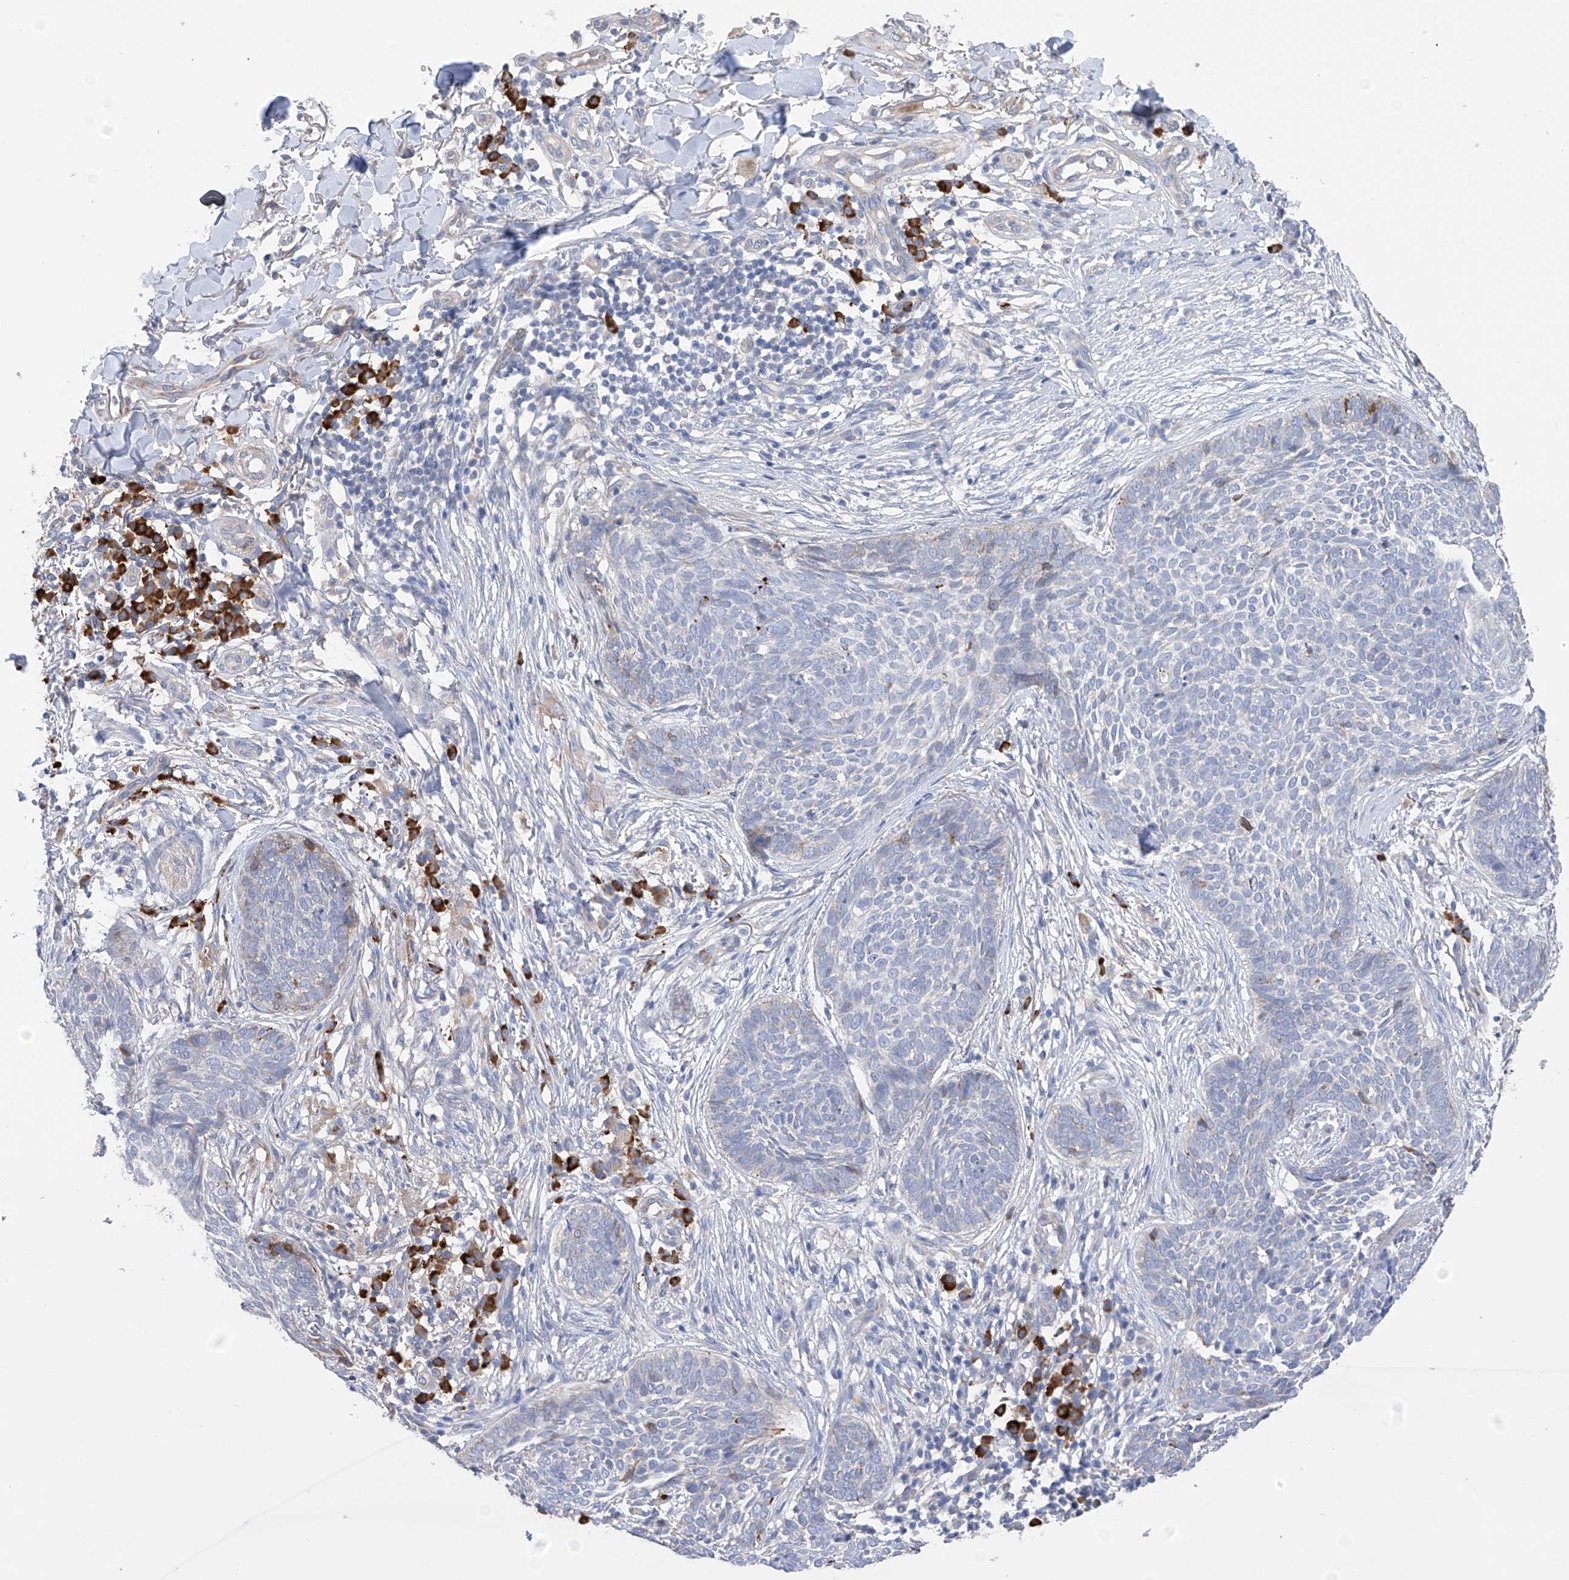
{"staining": {"intensity": "negative", "quantity": "none", "location": "none"}, "tissue": "skin cancer", "cell_type": "Tumor cells", "image_type": "cancer", "snomed": [{"axis": "morphology", "description": "Basal cell carcinoma"}, {"axis": "topography", "description": "Skin"}], "caption": "An immunohistochemistry (IHC) image of skin cancer is shown. There is no staining in tumor cells of skin cancer.", "gene": "REC8", "patient": {"sex": "female", "age": 64}}